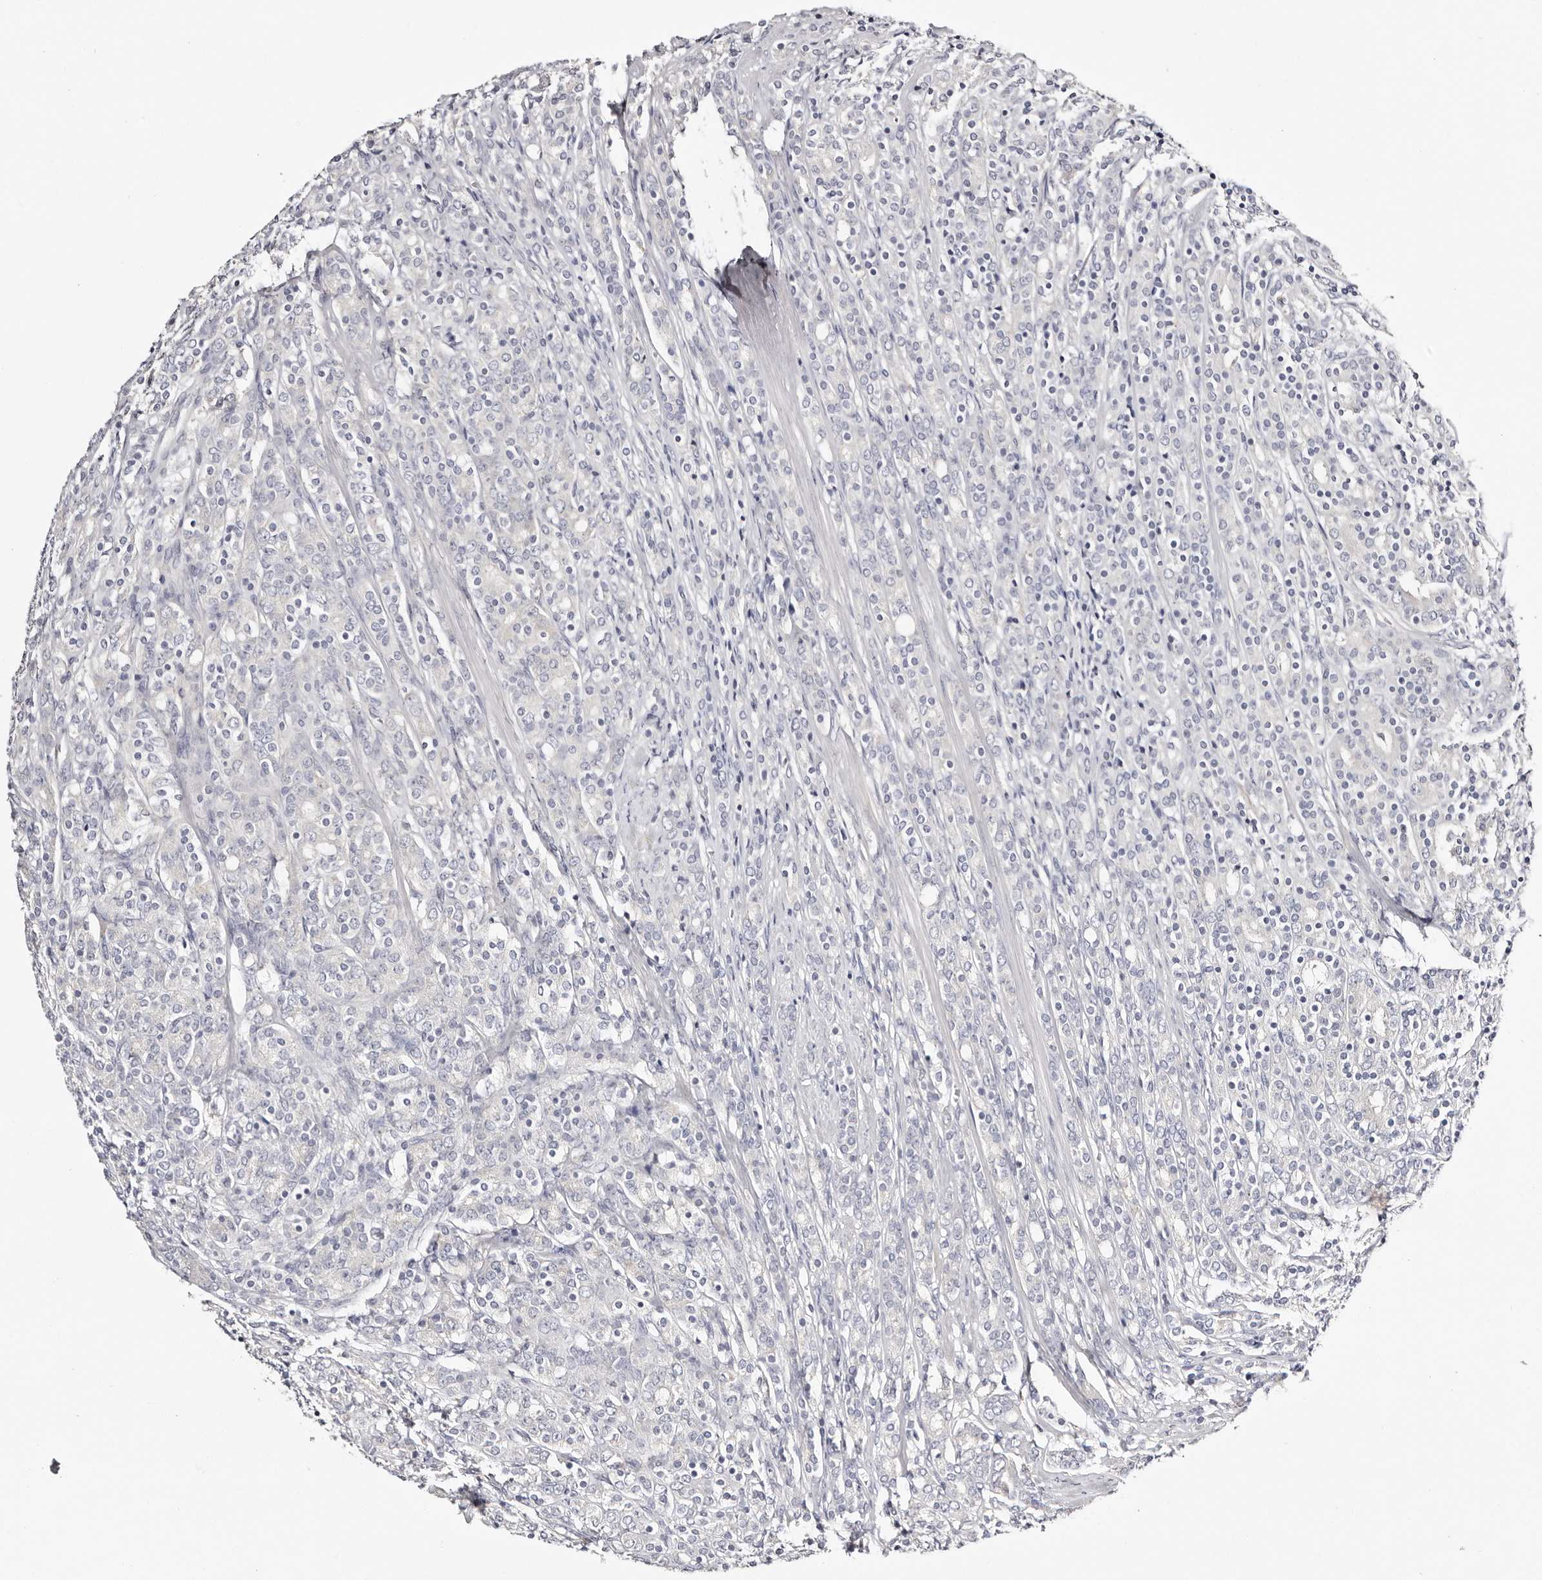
{"staining": {"intensity": "negative", "quantity": "none", "location": "none"}, "tissue": "prostate cancer", "cell_type": "Tumor cells", "image_type": "cancer", "snomed": [{"axis": "morphology", "description": "Adenocarcinoma, High grade"}, {"axis": "topography", "description": "Prostate"}], "caption": "Human prostate high-grade adenocarcinoma stained for a protein using IHC demonstrates no expression in tumor cells.", "gene": "ROM1", "patient": {"sex": "male", "age": 62}}